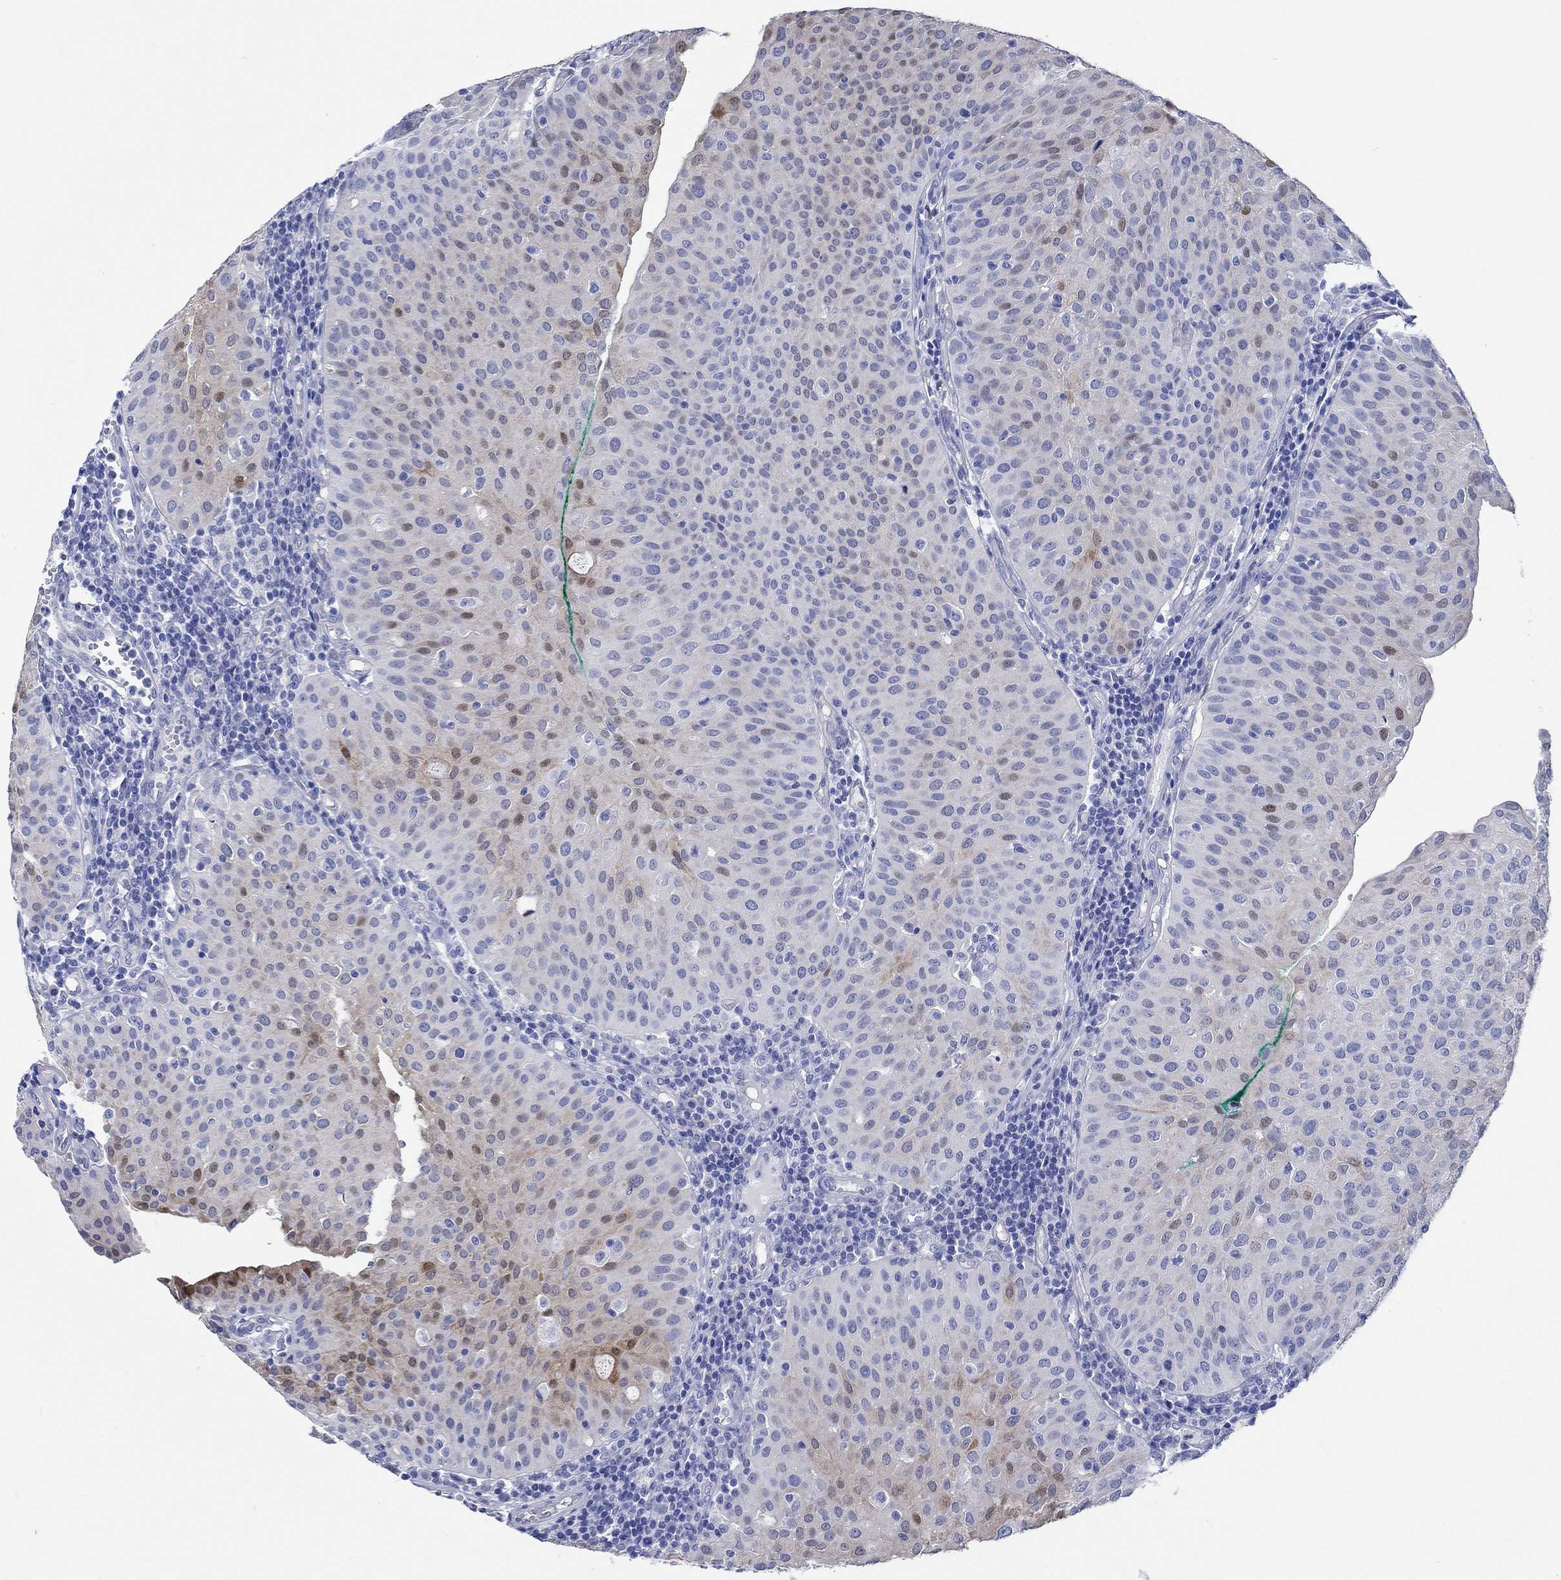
{"staining": {"intensity": "moderate", "quantity": "<25%", "location": "cytoplasmic/membranous,nuclear"}, "tissue": "urothelial cancer", "cell_type": "Tumor cells", "image_type": "cancer", "snomed": [{"axis": "morphology", "description": "Urothelial carcinoma, Low grade"}, {"axis": "topography", "description": "Urinary bladder"}], "caption": "Immunohistochemical staining of low-grade urothelial carcinoma displays low levels of moderate cytoplasmic/membranous and nuclear expression in about <25% of tumor cells.", "gene": "CPLX2", "patient": {"sex": "male", "age": 54}}